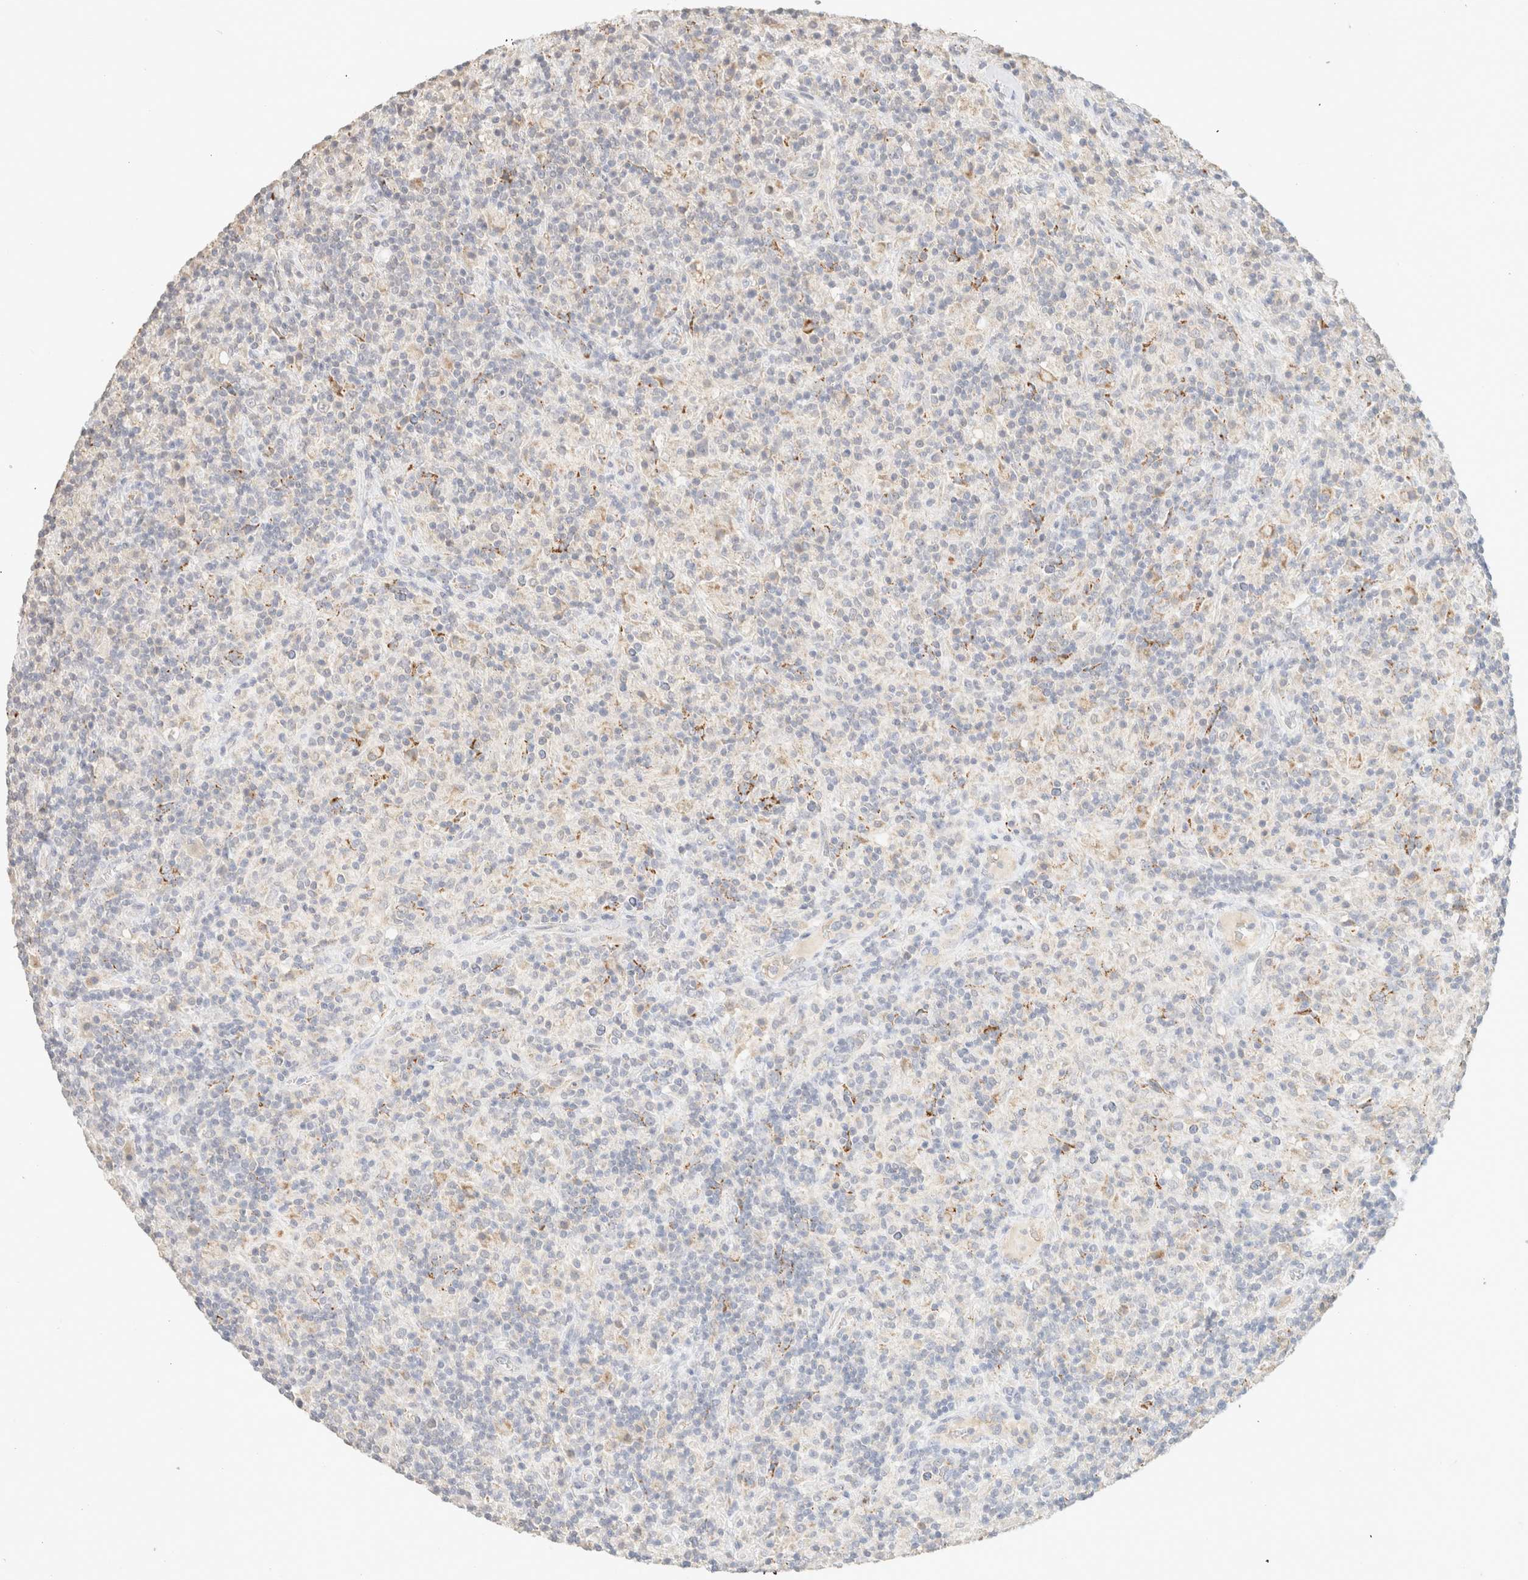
{"staining": {"intensity": "negative", "quantity": "none", "location": "none"}, "tissue": "lymphoma", "cell_type": "Tumor cells", "image_type": "cancer", "snomed": [{"axis": "morphology", "description": "Hodgkin's disease, NOS"}, {"axis": "topography", "description": "Lymph node"}], "caption": "IHC of Hodgkin's disease exhibits no expression in tumor cells. (DAB (3,3'-diaminobenzidine) immunohistochemistry, high magnification).", "gene": "CPA1", "patient": {"sex": "male", "age": 70}}